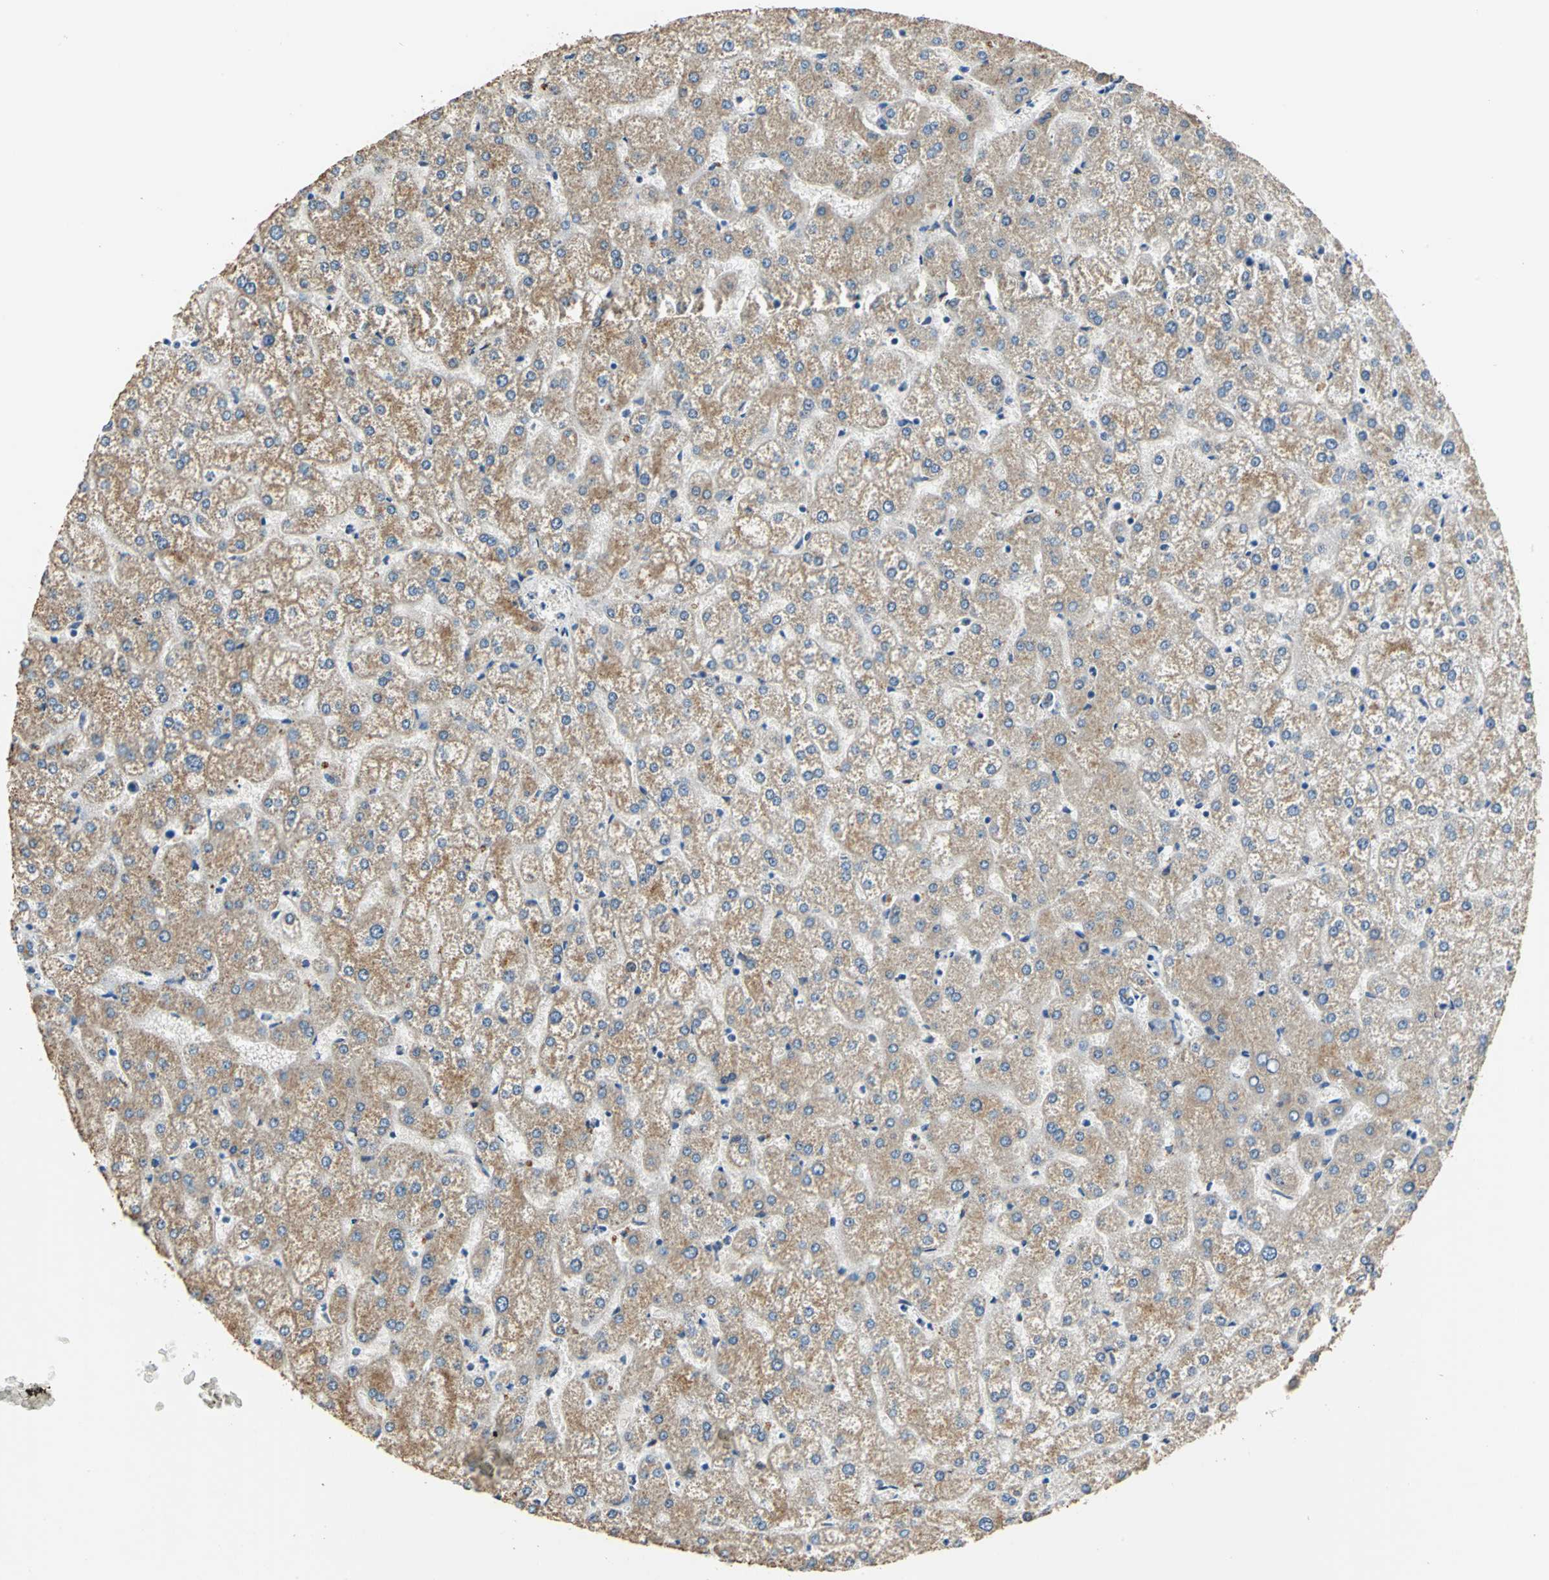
{"staining": {"intensity": "moderate", "quantity": ">75%", "location": "cytoplasmic/membranous"}, "tissue": "liver", "cell_type": "Cholangiocytes", "image_type": "normal", "snomed": [{"axis": "morphology", "description": "Normal tissue, NOS"}, {"axis": "topography", "description": "Liver"}], "caption": "Immunohistochemistry (IHC) (DAB (3,3'-diaminobenzidine)) staining of unremarkable liver shows moderate cytoplasmic/membranous protein positivity in about >75% of cholangiocytes.", "gene": "RASD2", "patient": {"sex": "female", "age": 32}}